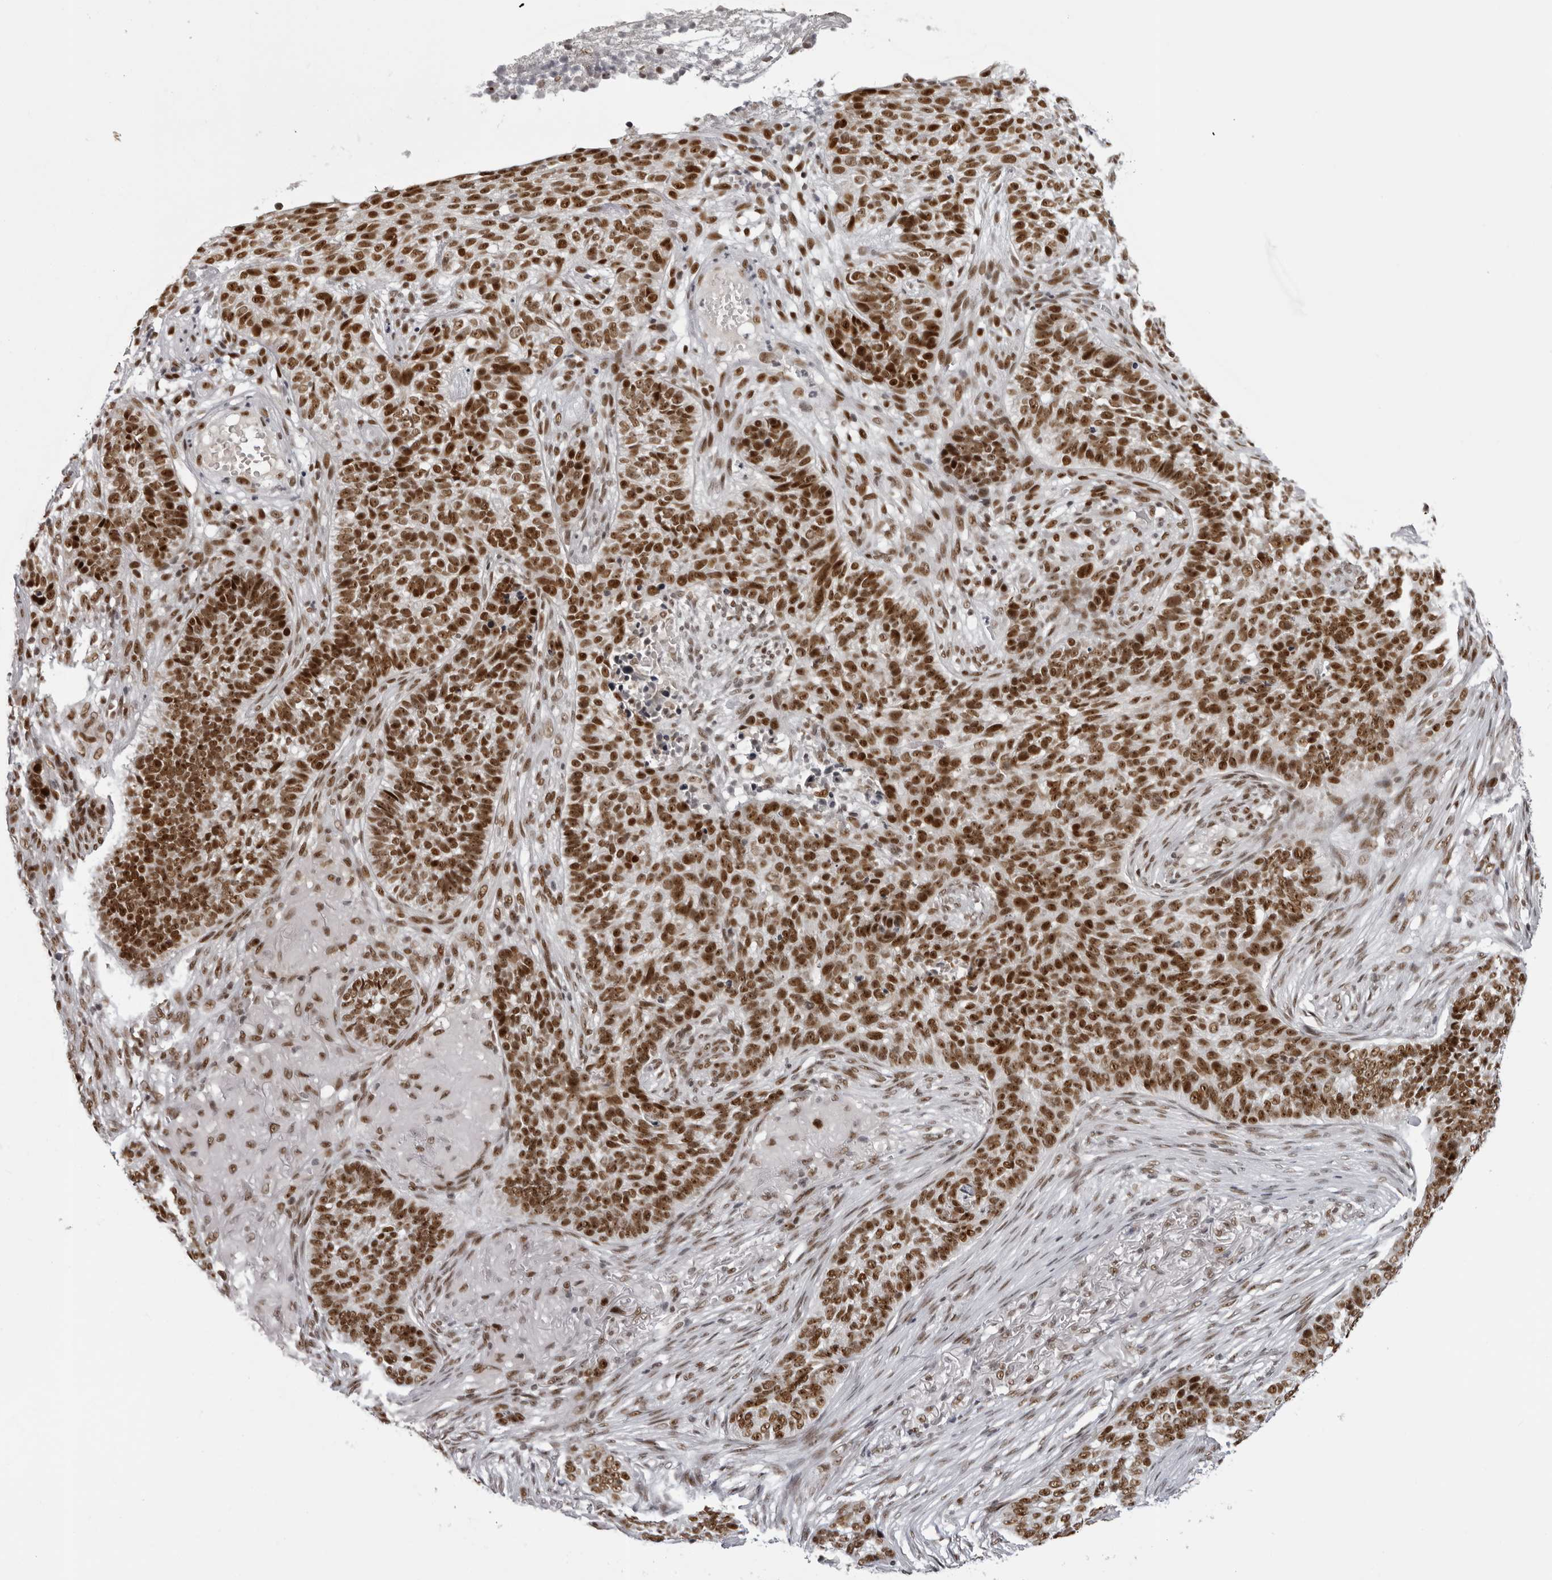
{"staining": {"intensity": "strong", "quantity": ">75%", "location": "nuclear"}, "tissue": "skin cancer", "cell_type": "Tumor cells", "image_type": "cancer", "snomed": [{"axis": "morphology", "description": "Basal cell carcinoma"}, {"axis": "topography", "description": "Skin"}], "caption": "Skin cancer (basal cell carcinoma) was stained to show a protein in brown. There is high levels of strong nuclear positivity in about >75% of tumor cells.", "gene": "HEXIM2", "patient": {"sex": "male", "age": 85}}